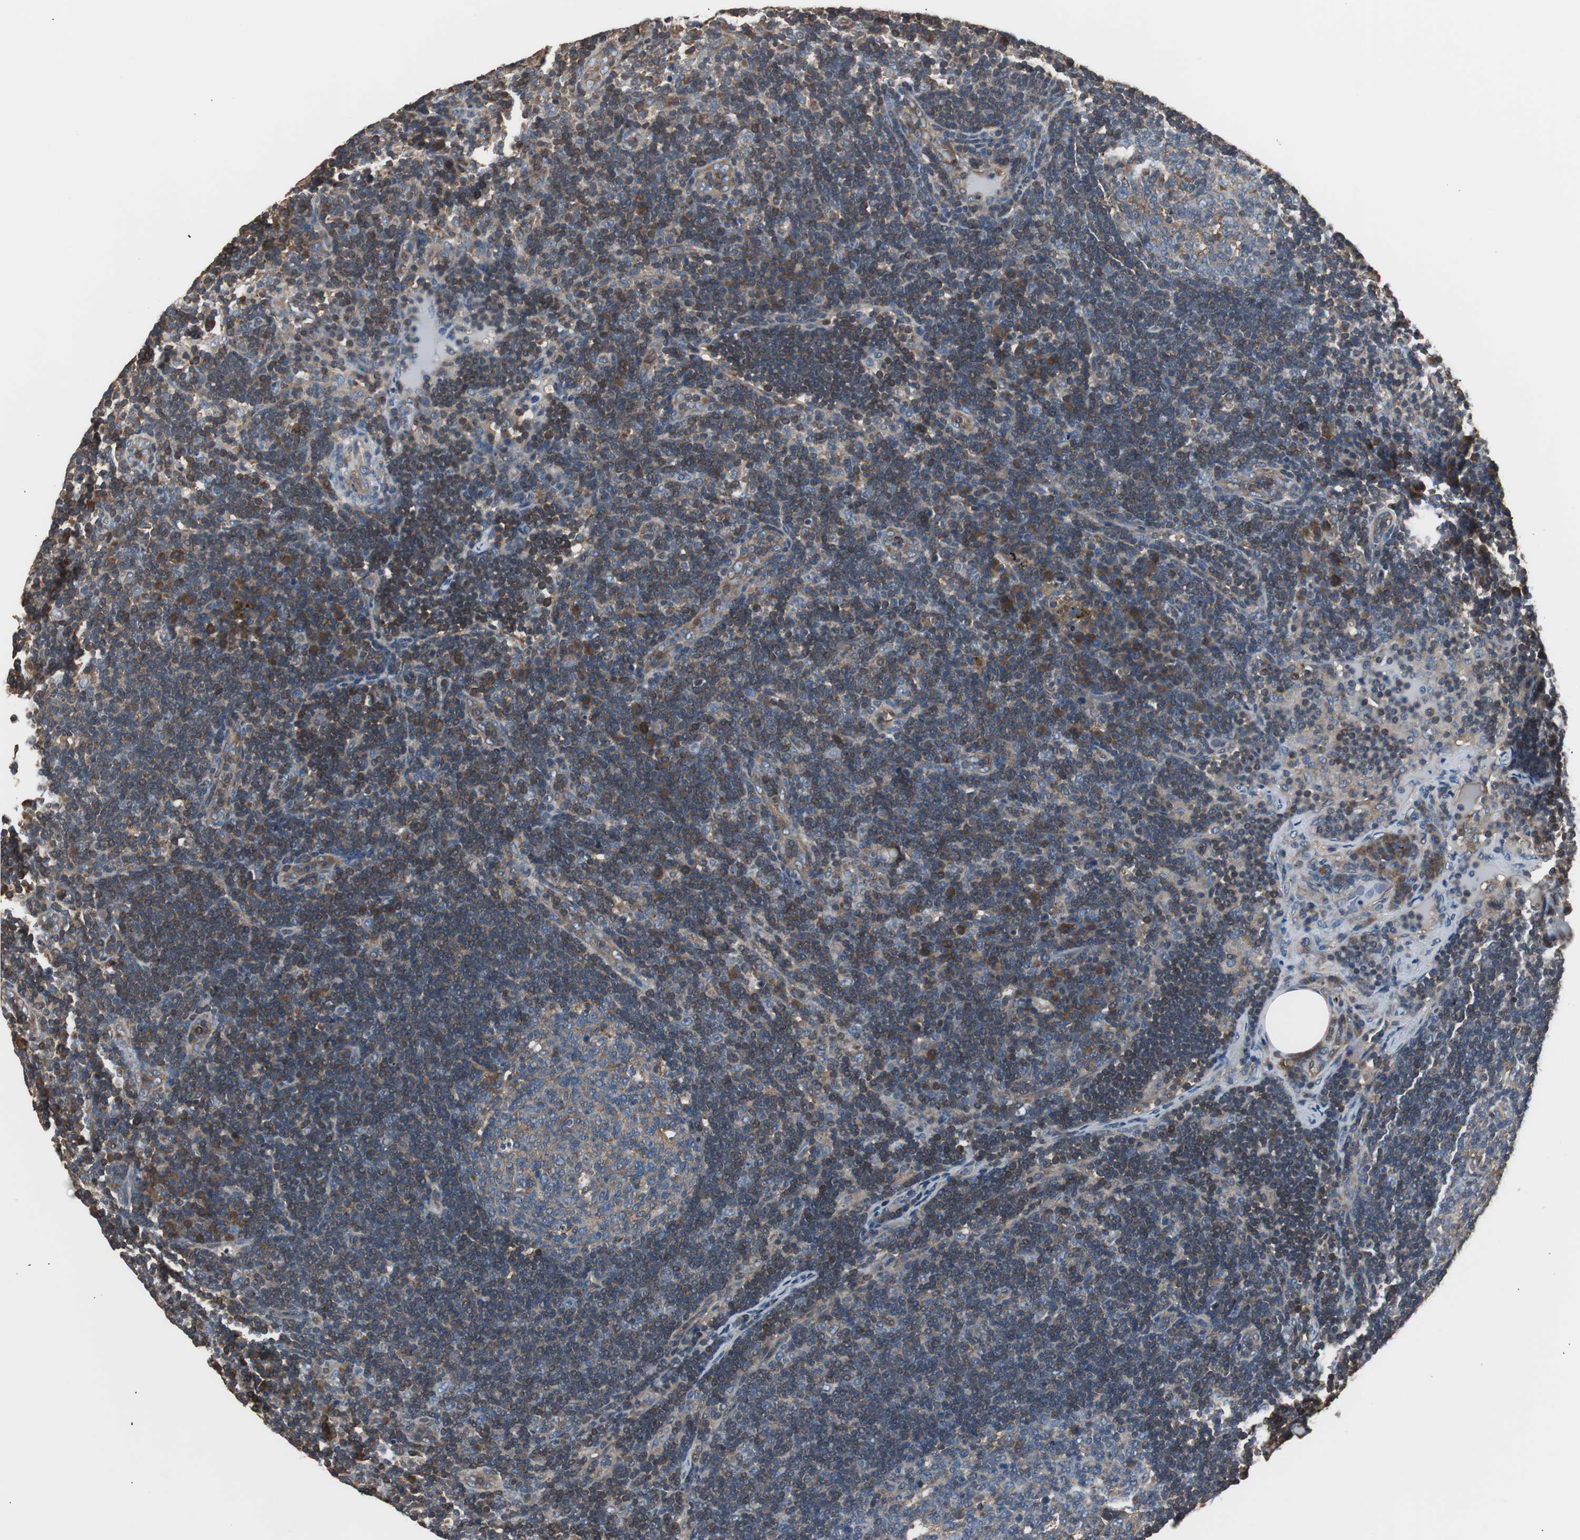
{"staining": {"intensity": "moderate", "quantity": "25%-75%", "location": "cytoplasmic/membranous"}, "tissue": "lymph node", "cell_type": "Germinal center cells", "image_type": "normal", "snomed": [{"axis": "morphology", "description": "Normal tissue, NOS"}, {"axis": "morphology", "description": "Squamous cell carcinoma, metastatic, NOS"}, {"axis": "topography", "description": "Lymph node"}], "caption": "Germinal center cells show moderate cytoplasmic/membranous staining in about 25%-75% of cells in normal lymph node.", "gene": "CAPNS1", "patient": {"sex": "female", "age": 53}}